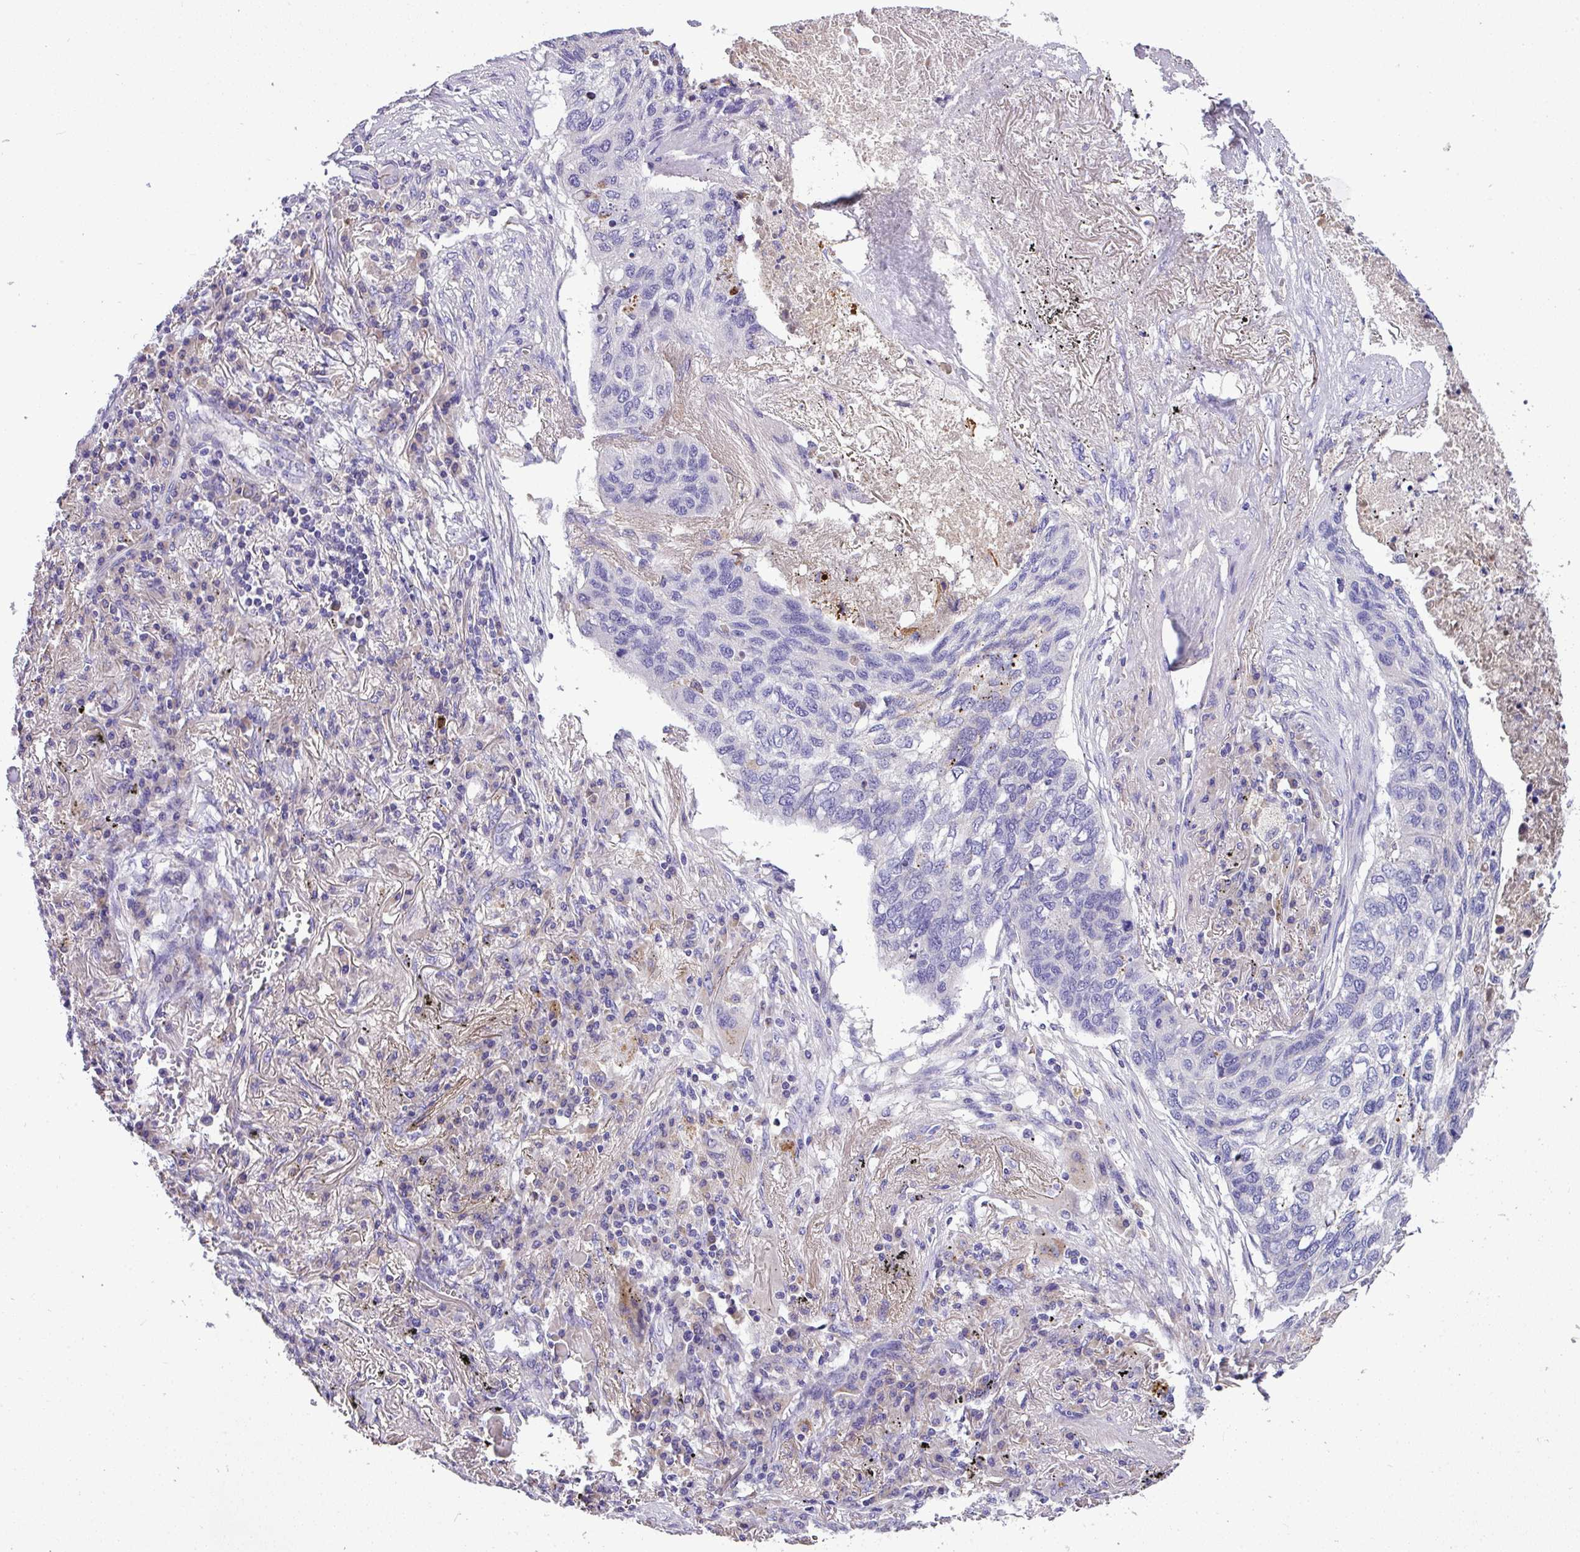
{"staining": {"intensity": "negative", "quantity": "none", "location": "none"}, "tissue": "lung cancer", "cell_type": "Tumor cells", "image_type": "cancer", "snomed": [{"axis": "morphology", "description": "Squamous cell carcinoma, NOS"}, {"axis": "topography", "description": "Lung"}], "caption": "Tumor cells are negative for protein expression in human lung cancer (squamous cell carcinoma). (DAB immunohistochemistry with hematoxylin counter stain).", "gene": "ANXA2R", "patient": {"sex": "female", "age": 63}}